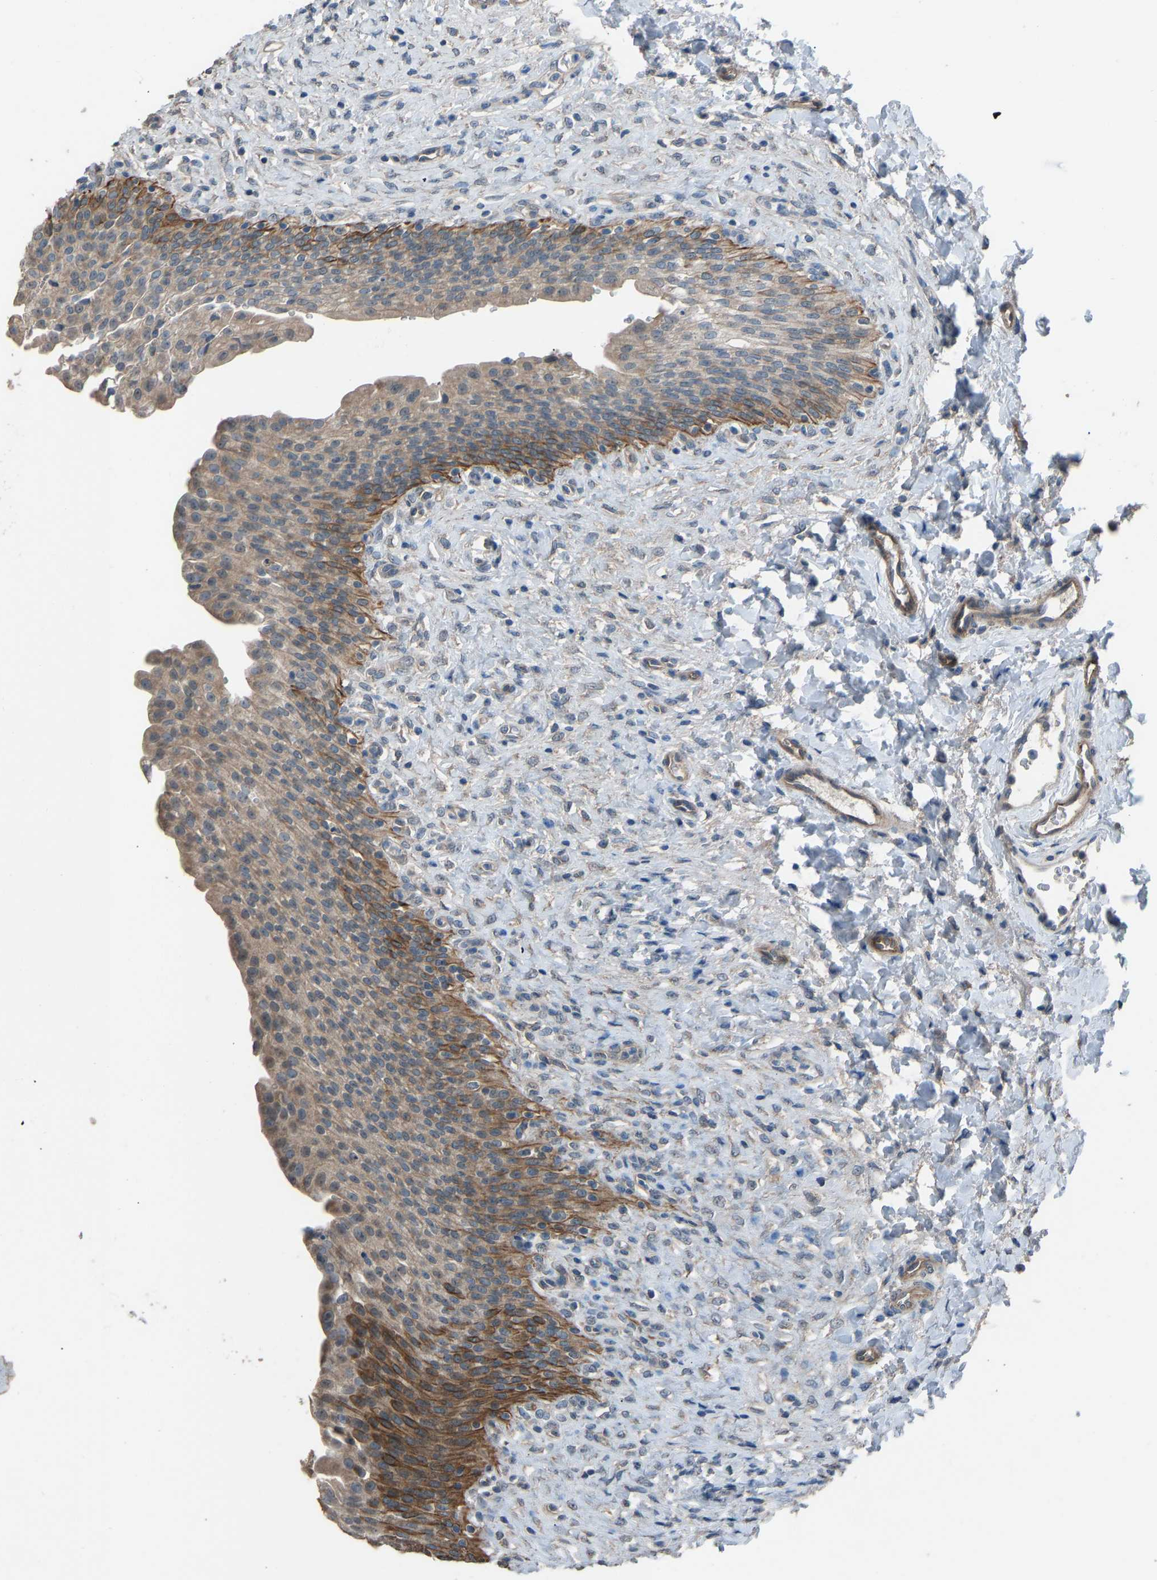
{"staining": {"intensity": "moderate", "quantity": "25%-75%", "location": "cytoplasmic/membranous"}, "tissue": "urinary bladder", "cell_type": "Urothelial cells", "image_type": "normal", "snomed": [{"axis": "morphology", "description": "Urothelial carcinoma, High grade"}, {"axis": "topography", "description": "Urinary bladder"}], "caption": "Urinary bladder stained for a protein (brown) exhibits moderate cytoplasmic/membranous positive expression in about 25%-75% of urothelial cells.", "gene": "SLC43A1", "patient": {"sex": "male", "age": 46}}